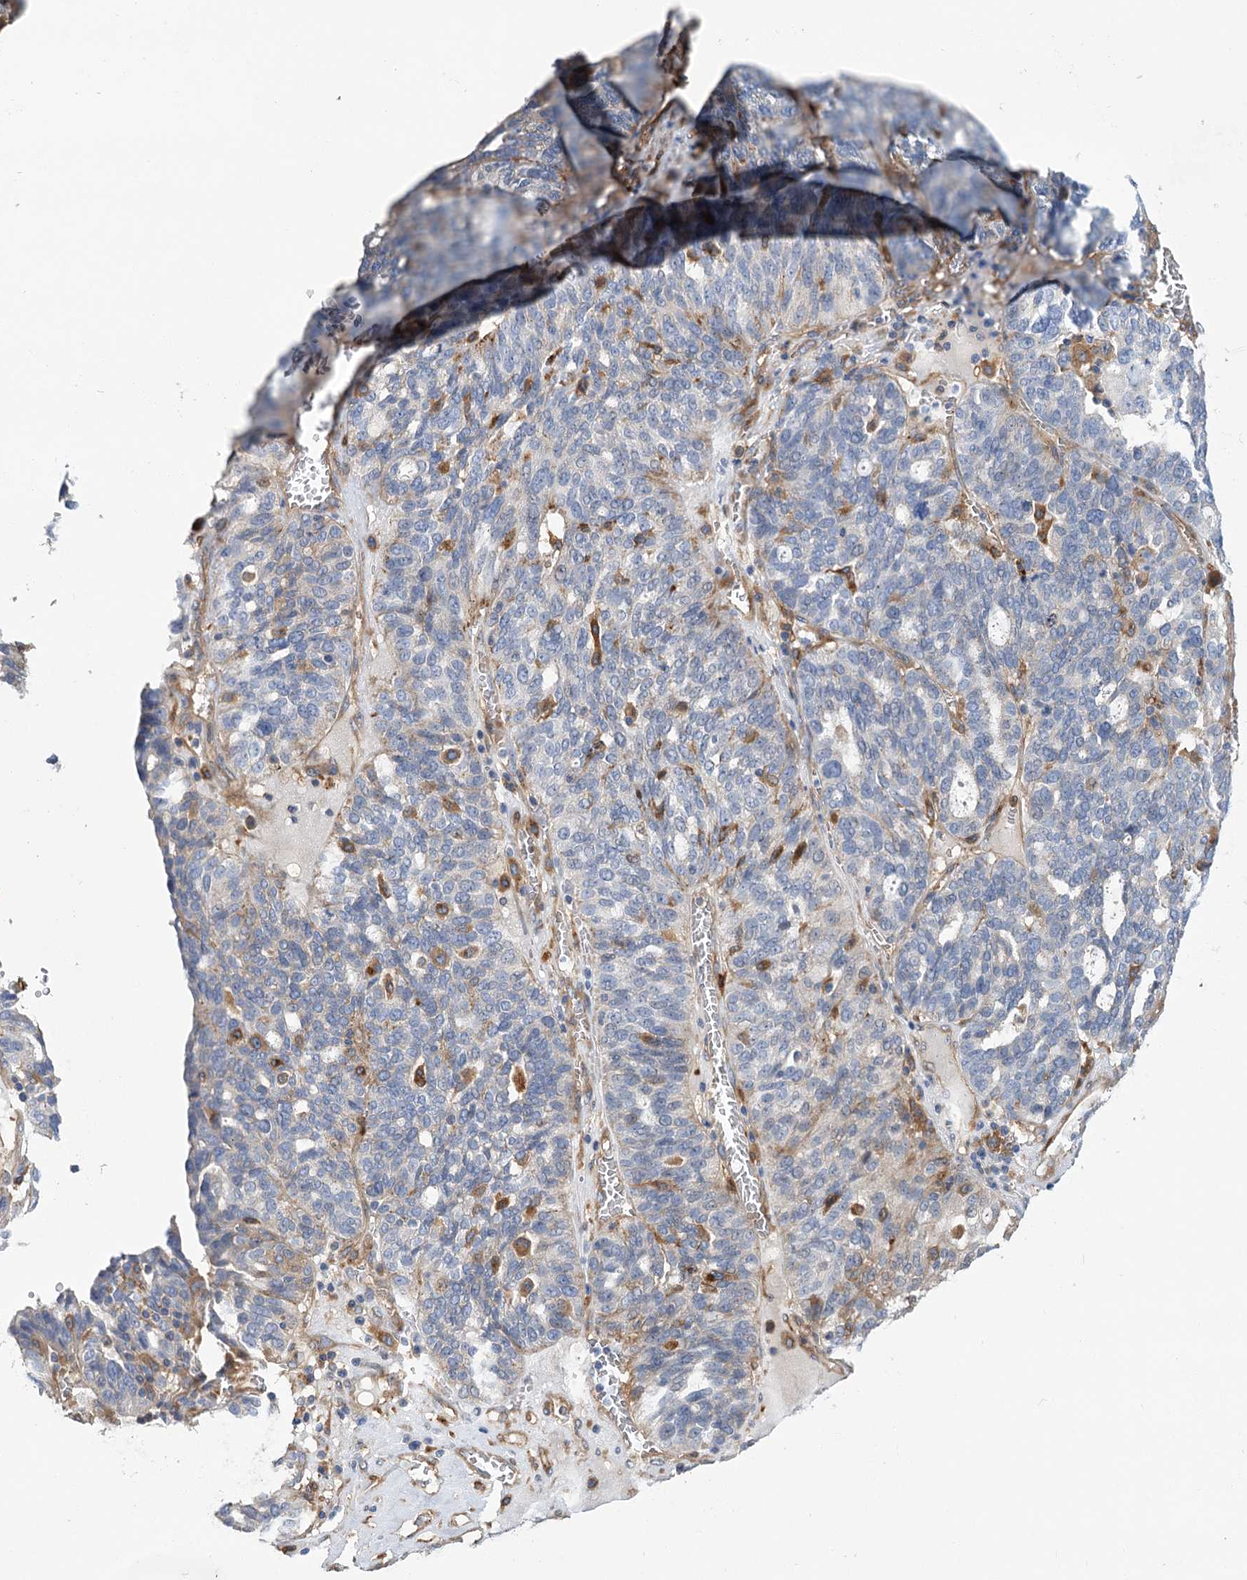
{"staining": {"intensity": "negative", "quantity": "none", "location": "none"}, "tissue": "ovarian cancer", "cell_type": "Tumor cells", "image_type": "cancer", "snomed": [{"axis": "morphology", "description": "Cystadenocarcinoma, serous, NOS"}, {"axis": "topography", "description": "Ovary"}], "caption": "Tumor cells show no significant protein staining in serous cystadenocarcinoma (ovarian). Nuclei are stained in blue.", "gene": "GUSB", "patient": {"sex": "female", "age": 59}}